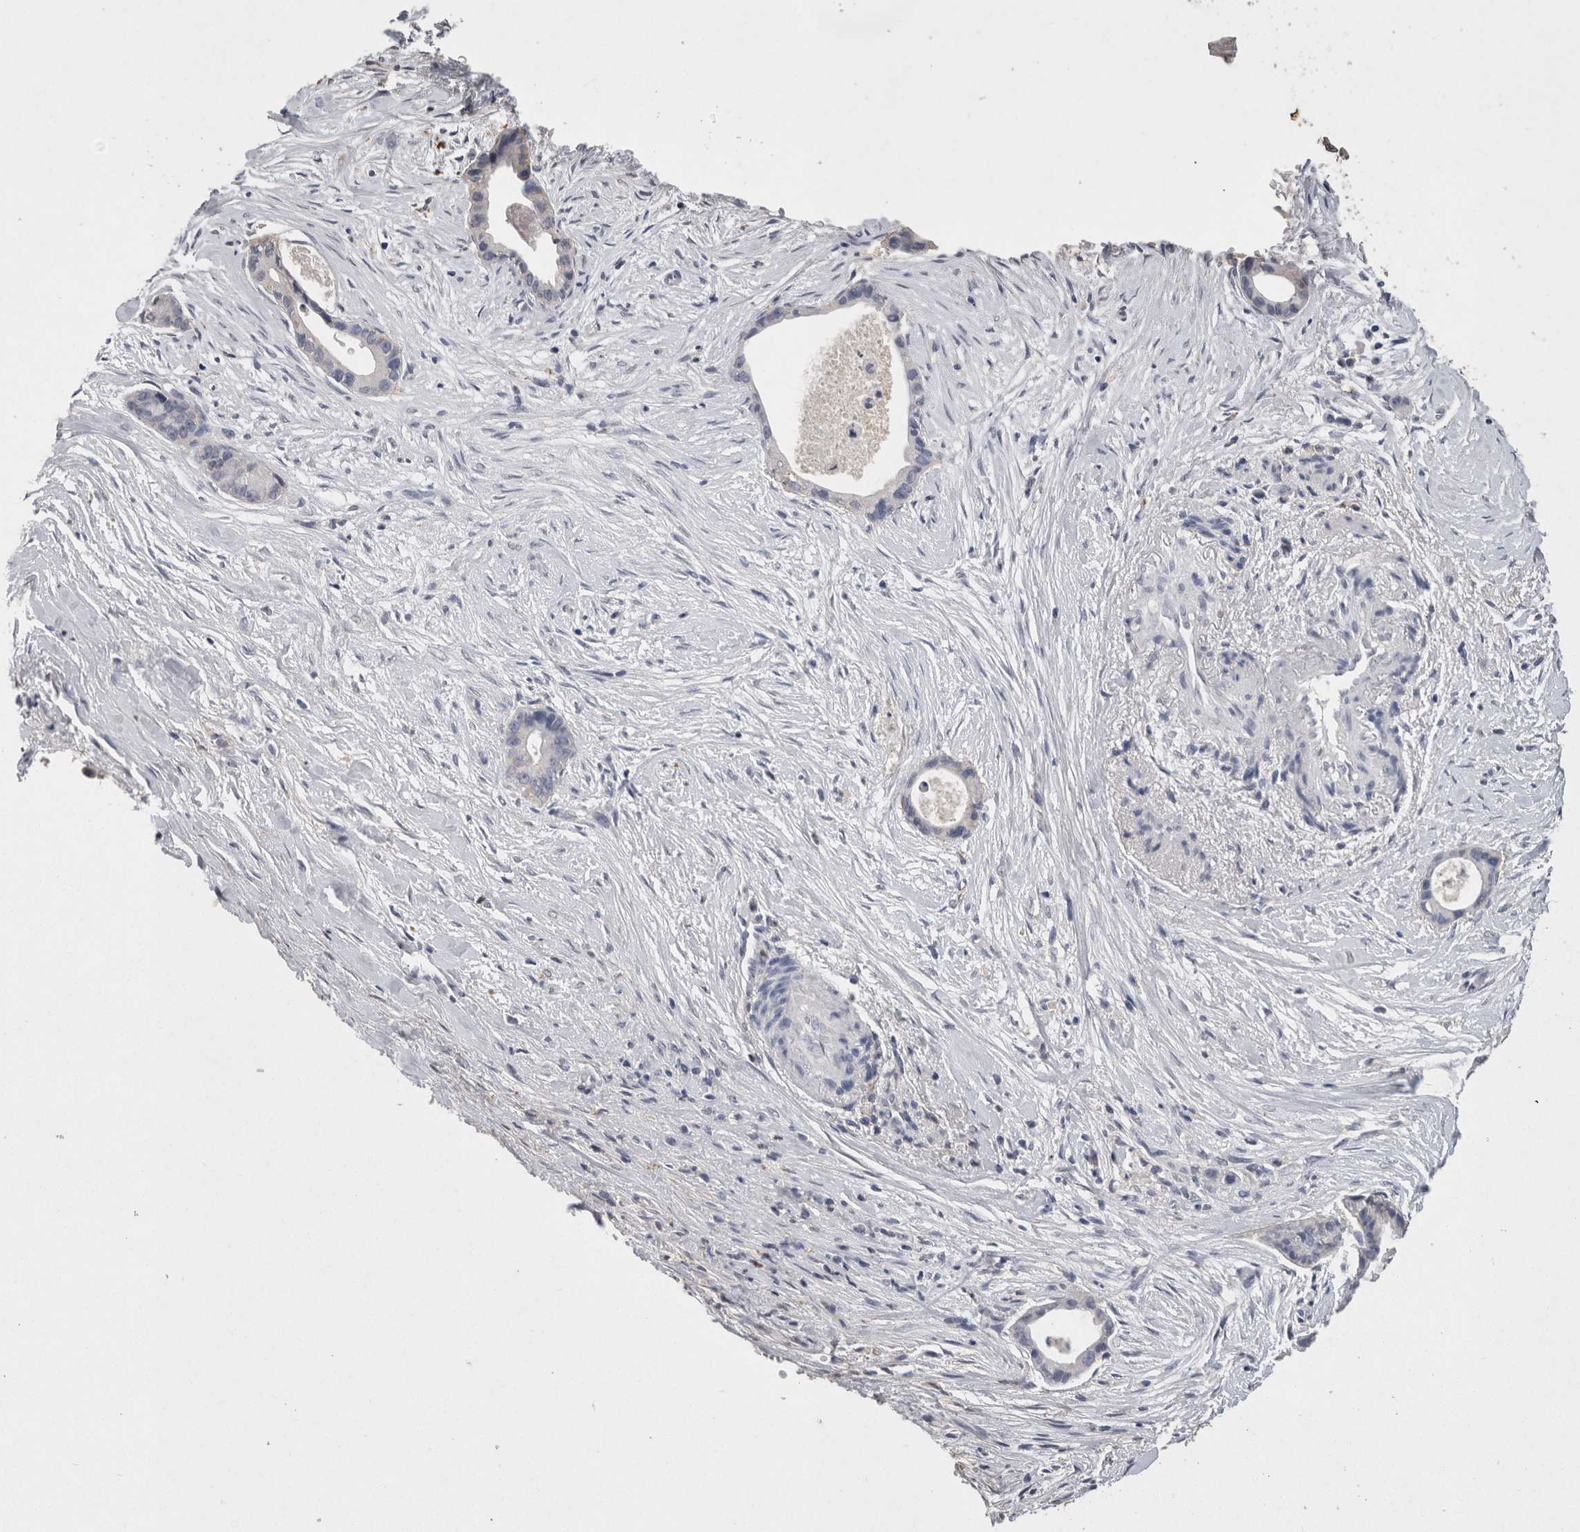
{"staining": {"intensity": "negative", "quantity": "none", "location": "none"}, "tissue": "liver cancer", "cell_type": "Tumor cells", "image_type": "cancer", "snomed": [{"axis": "morphology", "description": "Cholangiocarcinoma"}, {"axis": "topography", "description": "Liver"}], "caption": "A photomicrograph of human liver cholangiocarcinoma is negative for staining in tumor cells. (DAB immunohistochemistry (IHC) visualized using brightfield microscopy, high magnification).", "gene": "CNTFR", "patient": {"sex": "female", "age": 55}}